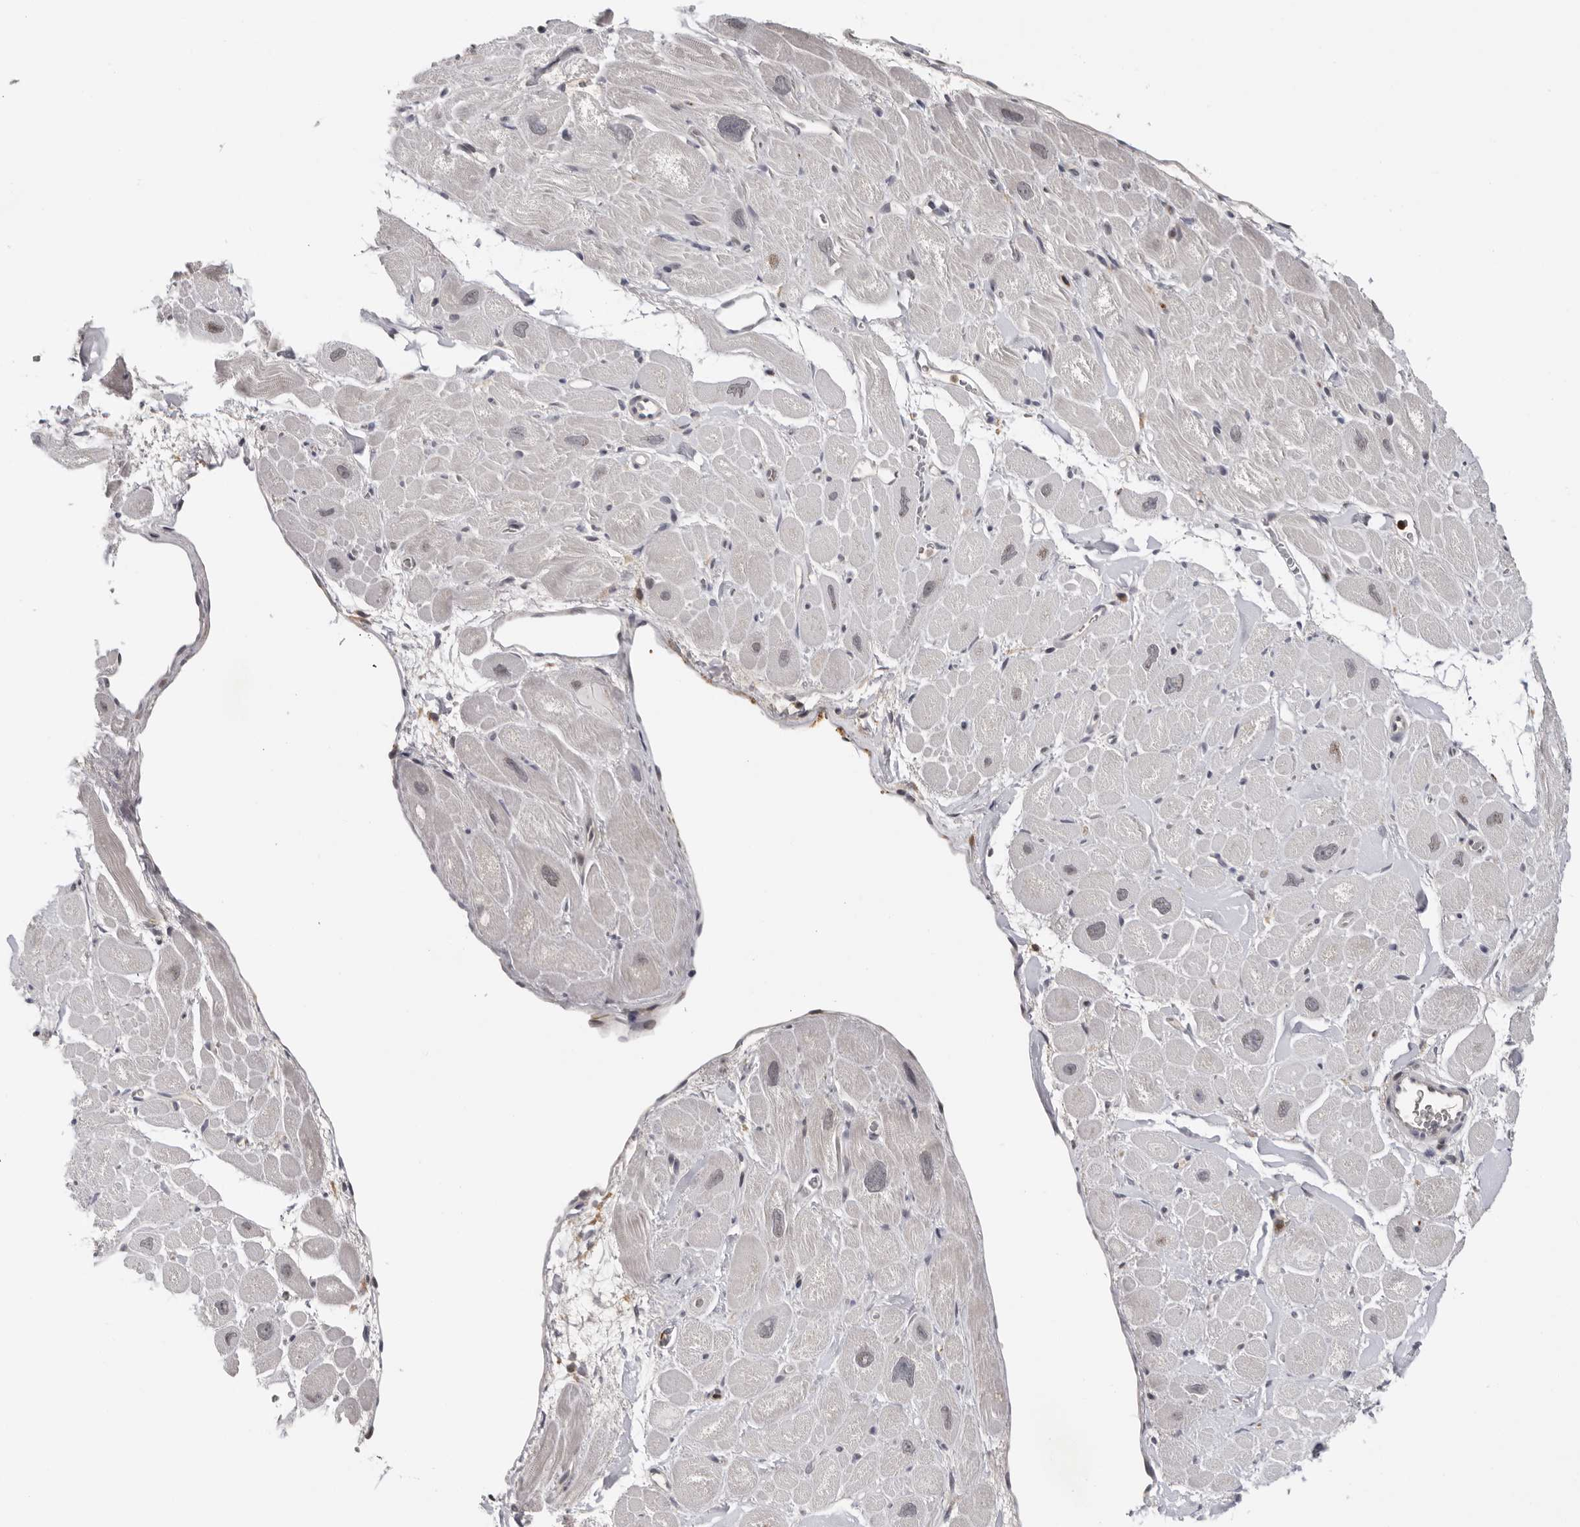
{"staining": {"intensity": "negative", "quantity": "none", "location": "none"}, "tissue": "heart muscle", "cell_type": "Cardiomyocytes", "image_type": "normal", "snomed": [{"axis": "morphology", "description": "Normal tissue, NOS"}, {"axis": "topography", "description": "Heart"}], "caption": "Protein analysis of unremarkable heart muscle demonstrates no significant staining in cardiomyocytes.", "gene": "KIF2B", "patient": {"sex": "male", "age": 49}}